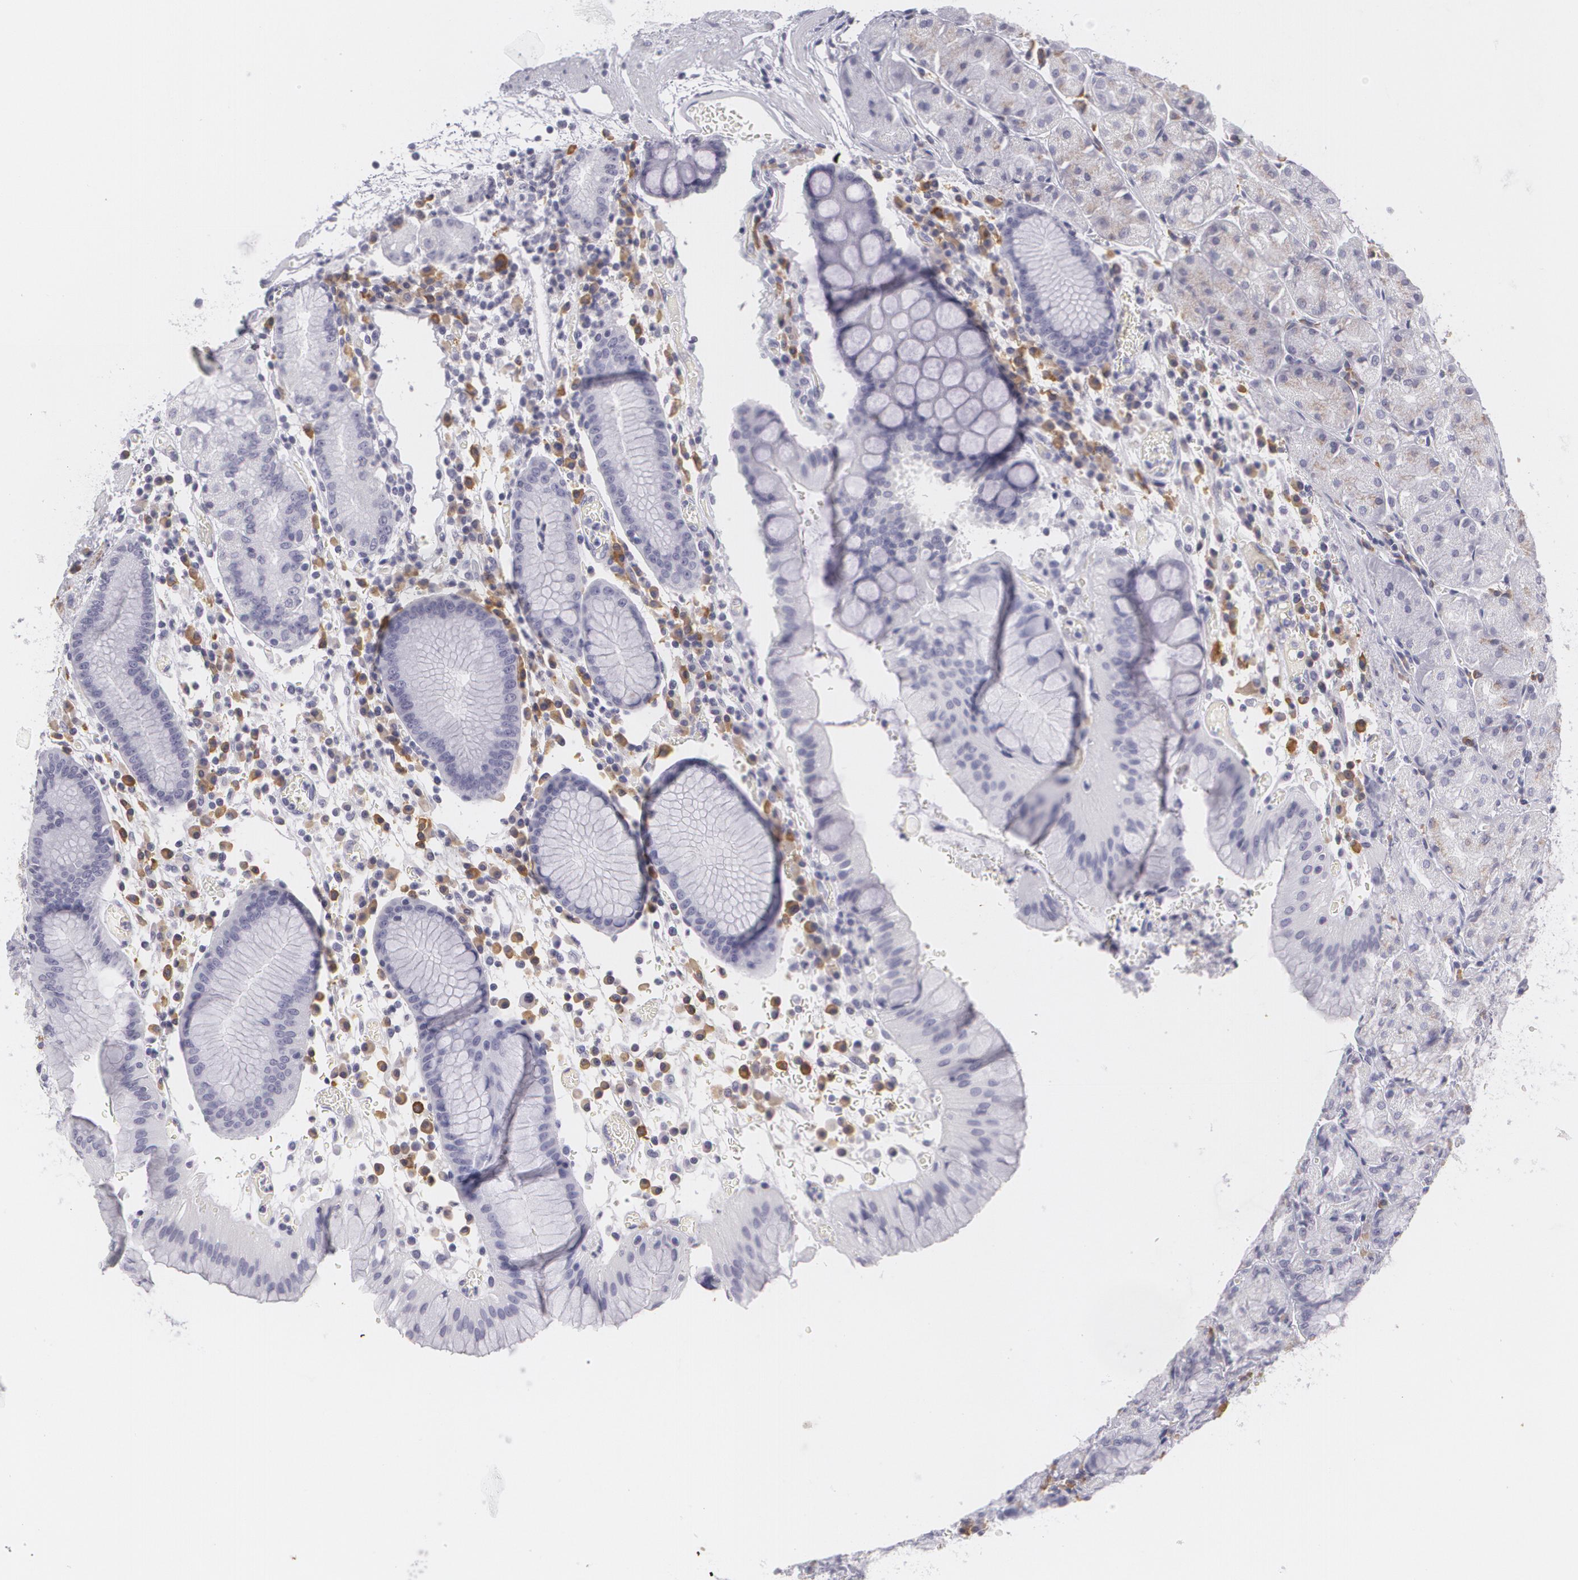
{"staining": {"intensity": "negative", "quantity": "none", "location": "none"}, "tissue": "stomach", "cell_type": "Glandular cells", "image_type": "normal", "snomed": [{"axis": "morphology", "description": "Normal tissue, NOS"}, {"axis": "topography", "description": "Stomach, lower"}], "caption": "Immunohistochemistry of normal stomach shows no staining in glandular cells. Brightfield microscopy of immunohistochemistry (IHC) stained with DAB (3,3'-diaminobenzidine) (brown) and hematoxylin (blue), captured at high magnification.", "gene": "MAP2", "patient": {"sex": "female", "age": 73}}